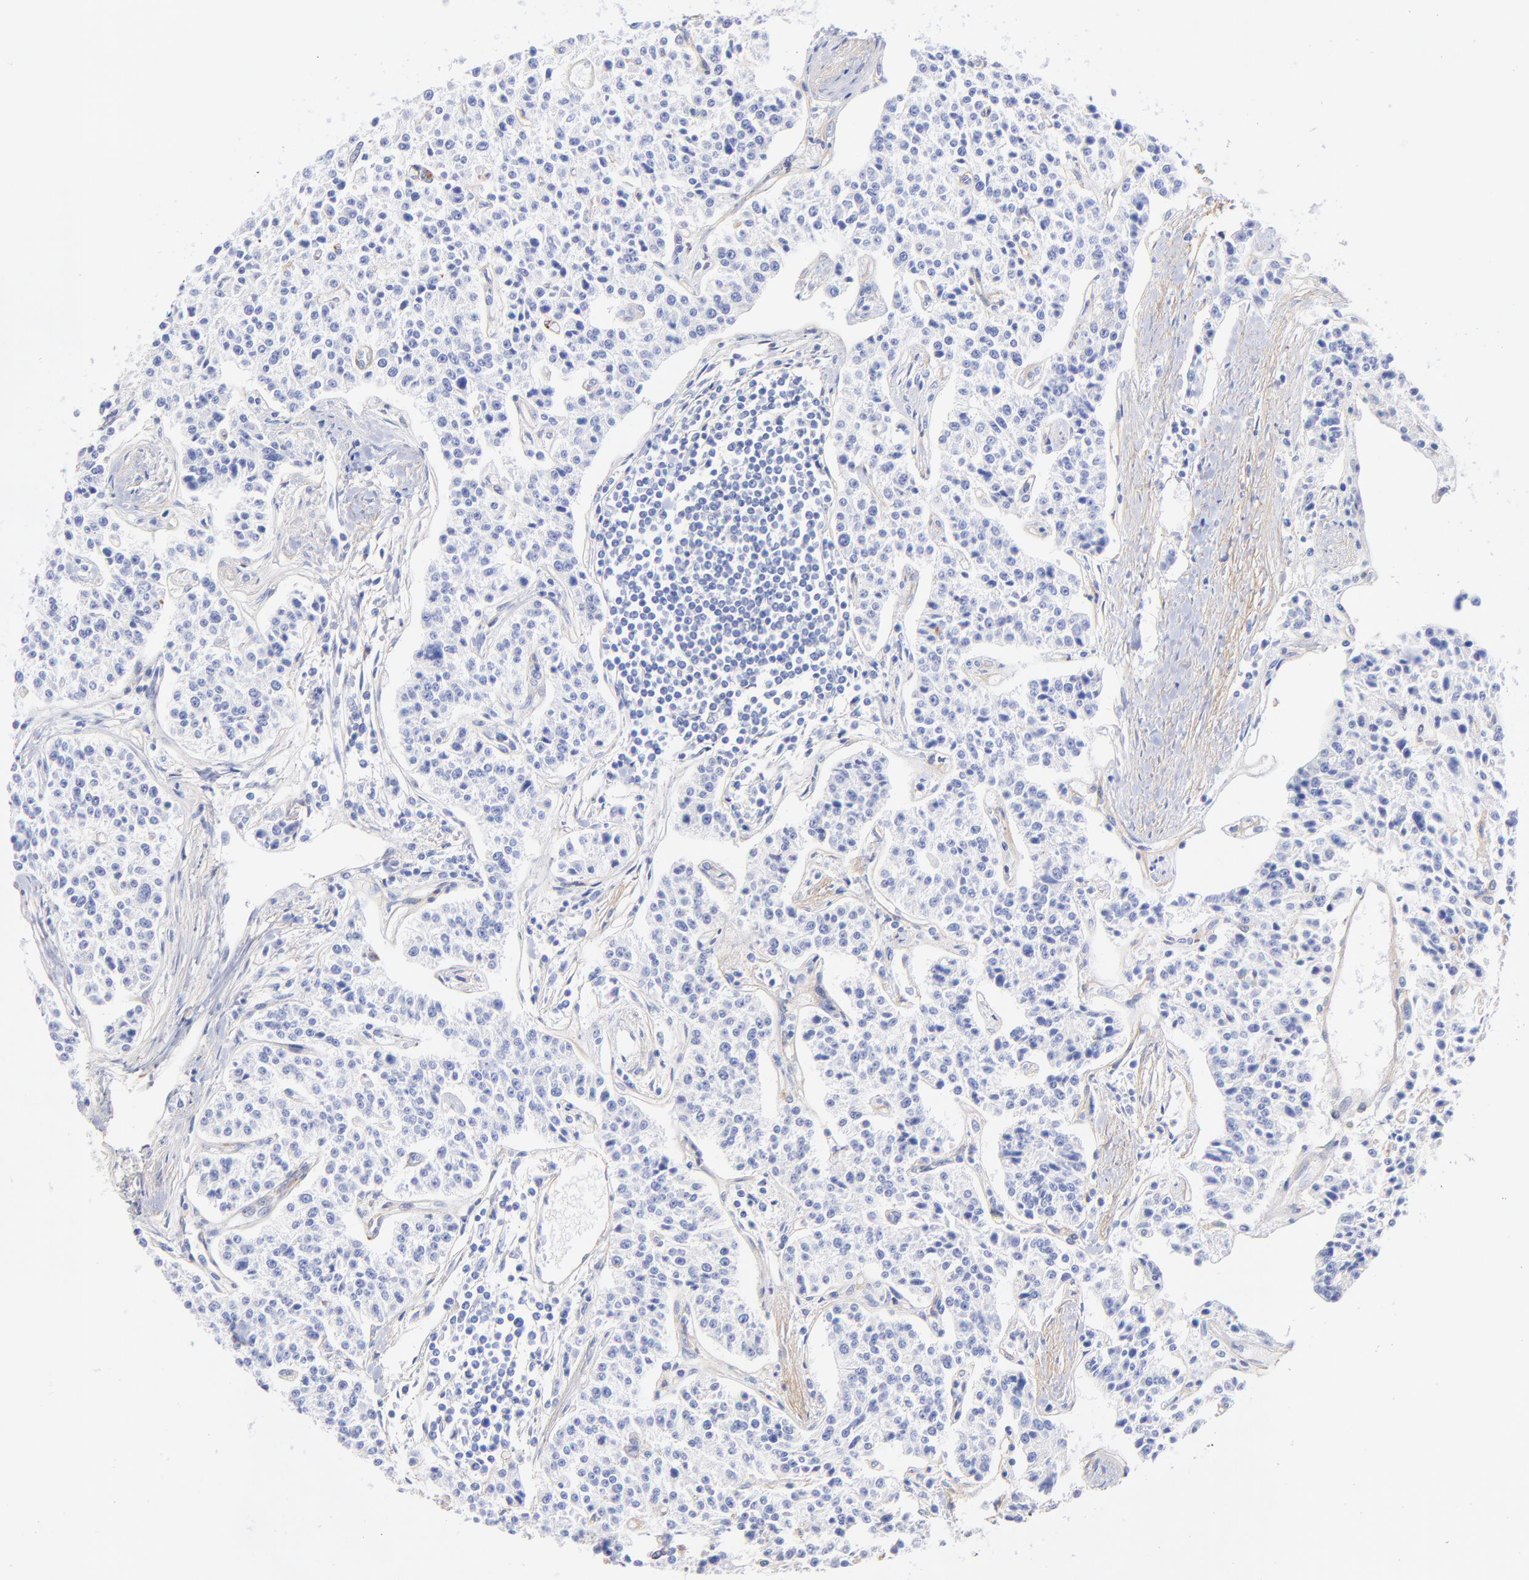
{"staining": {"intensity": "negative", "quantity": "none", "location": "none"}, "tissue": "carcinoid", "cell_type": "Tumor cells", "image_type": "cancer", "snomed": [{"axis": "morphology", "description": "Carcinoid, malignant, NOS"}, {"axis": "topography", "description": "Stomach"}], "caption": "Tumor cells show no significant protein positivity in carcinoid (malignant).", "gene": "C1QTNF6", "patient": {"sex": "female", "age": 76}}